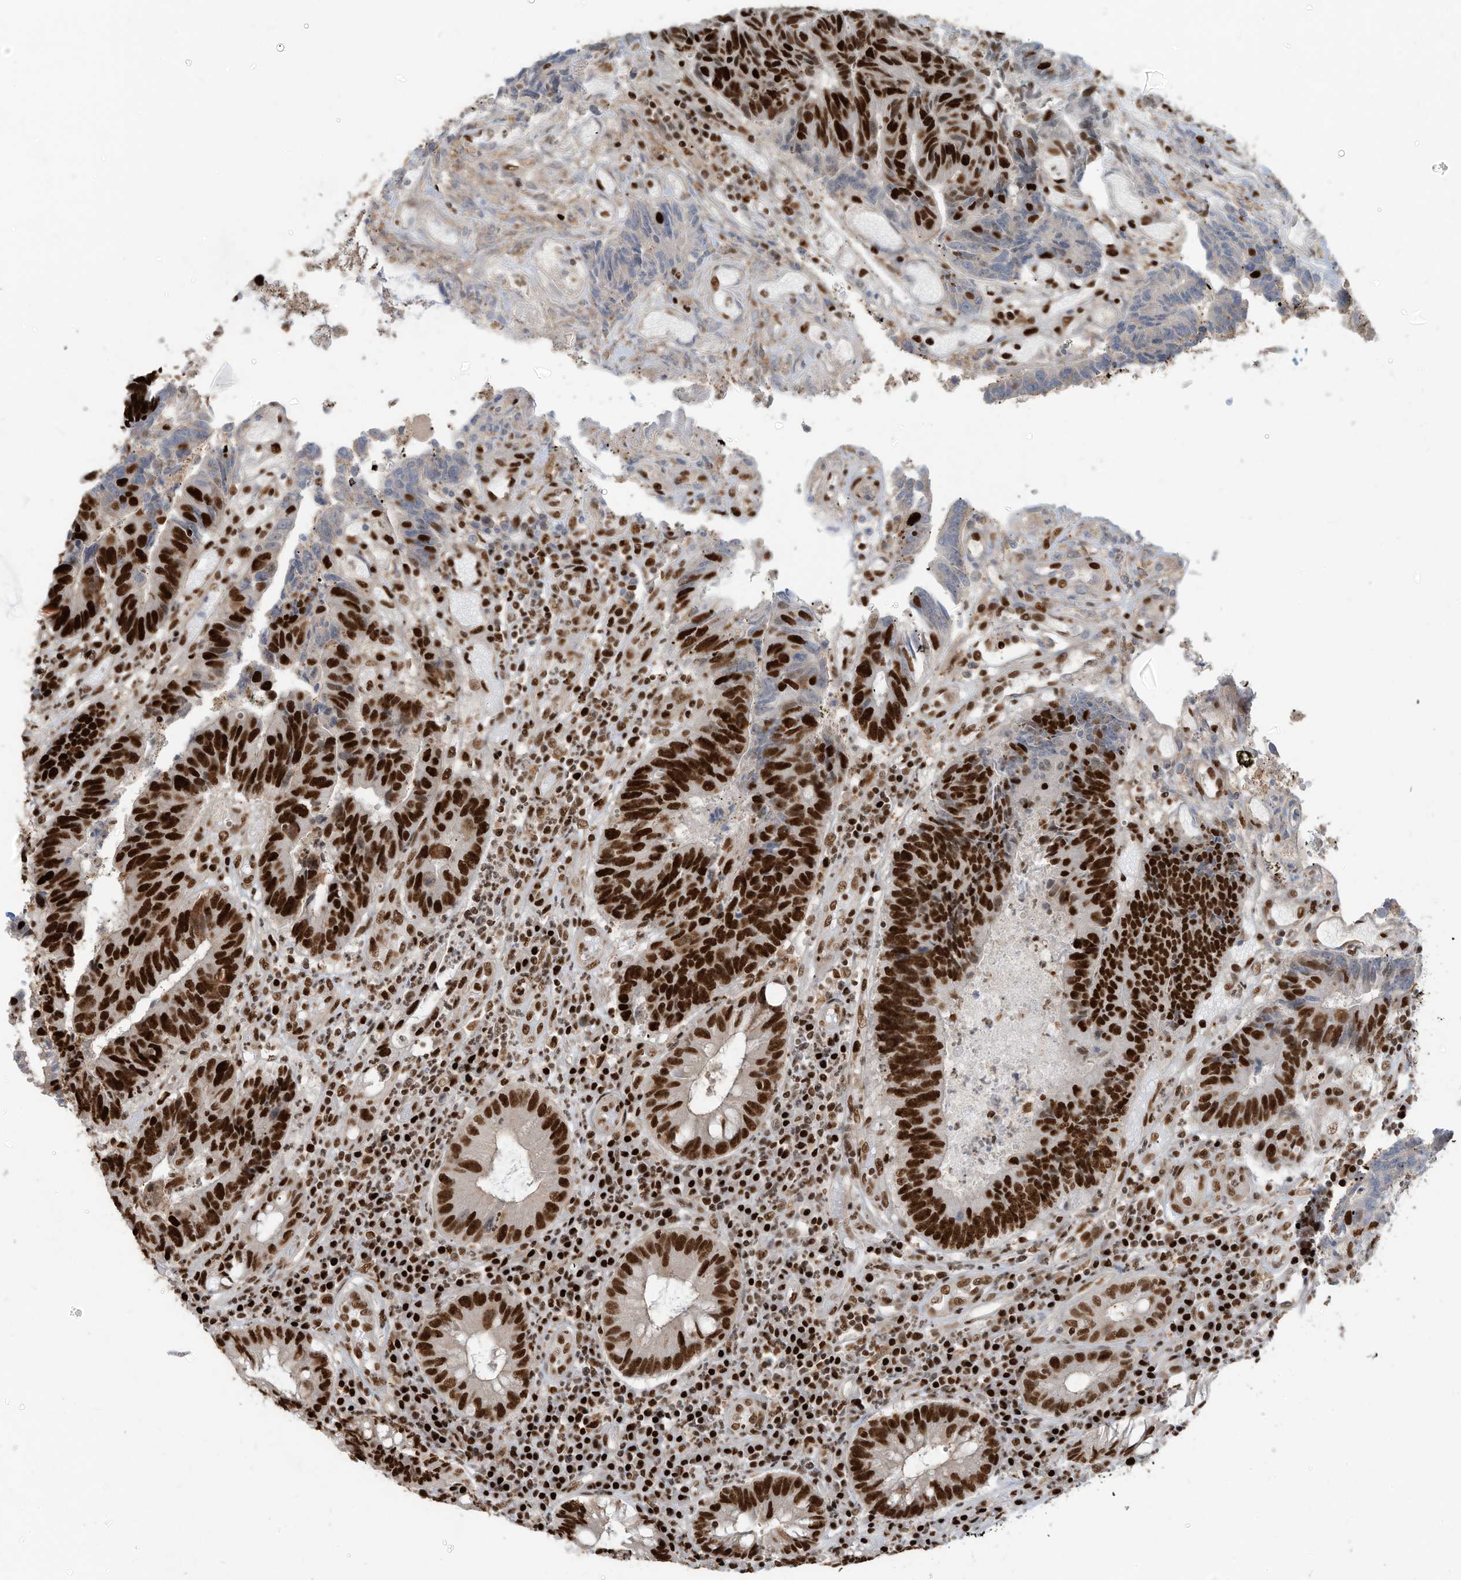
{"staining": {"intensity": "strong", "quantity": ">75%", "location": "nuclear"}, "tissue": "colorectal cancer", "cell_type": "Tumor cells", "image_type": "cancer", "snomed": [{"axis": "morphology", "description": "Adenocarcinoma, NOS"}, {"axis": "topography", "description": "Rectum"}], "caption": "Immunohistochemical staining of adenocarcinoma (colorectal) reveals high levels of strong nuclear protein staining in about >75% of tumor cells.", "gene": "SAMD15", "patient": {"sex": "male", "age": 84}}